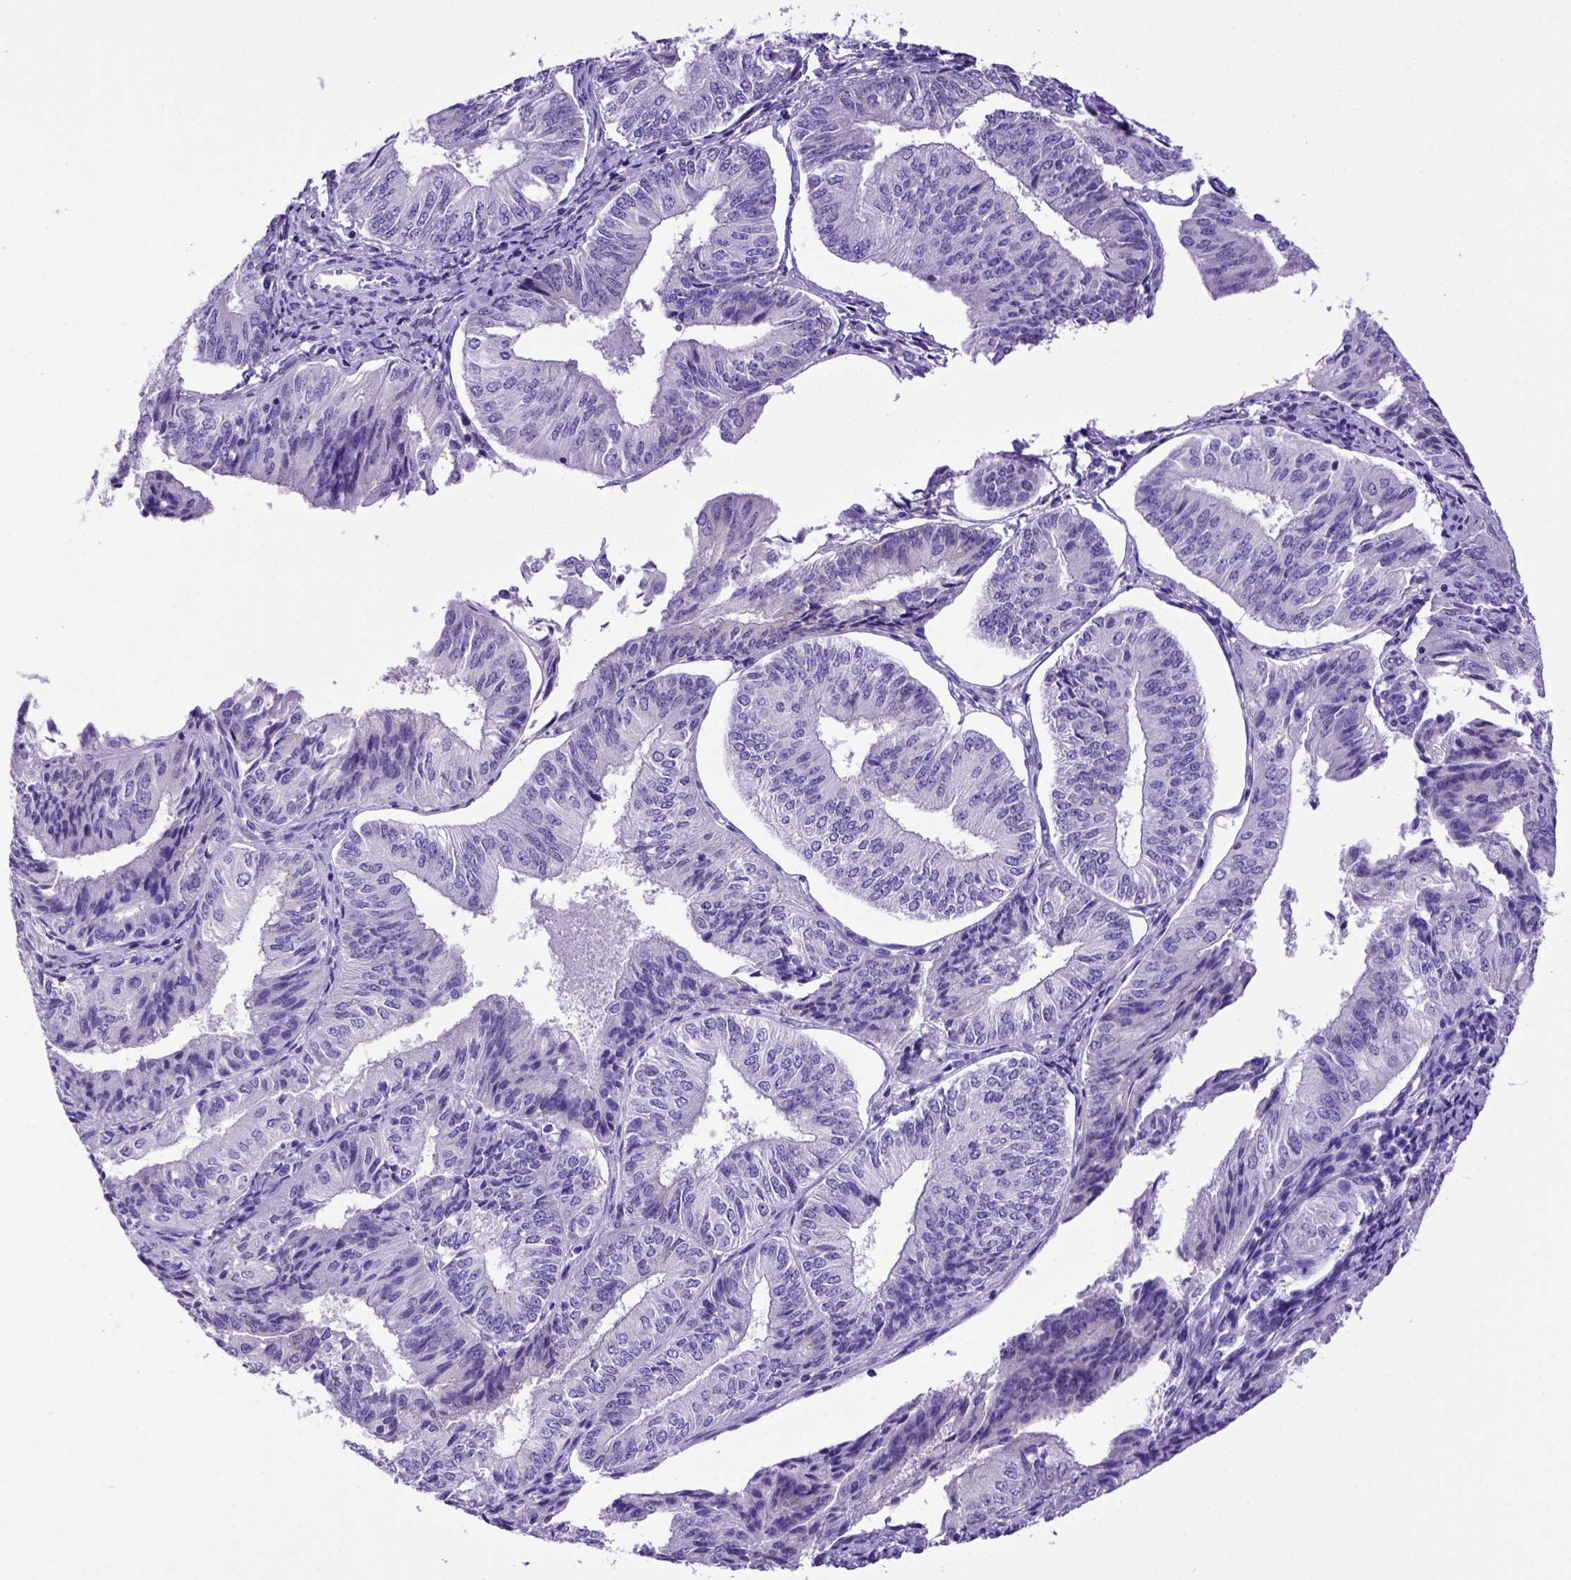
{"staining": {"intensity": "negative", "quantity": "none", "location": "none"}, "tissue": "endometrial cancer", "cell_type": "Tumor cells", "image_type": "cancer", "snomed": [{"axis": "morphology", "description": "Adenocarcinoma, NOS"}, {"axis": "topography", "description": "Endometrium"}], "caption": "High magnification brightfield microscopy of endometrial cancer stained with DAB (3,3'-diaminobenzidine) (brown) and counterstained with hematoxylin (blue): tumor cells show no significant expression.", "gene": "PTGES", "patient": {"sex": "female", "age": 58}}